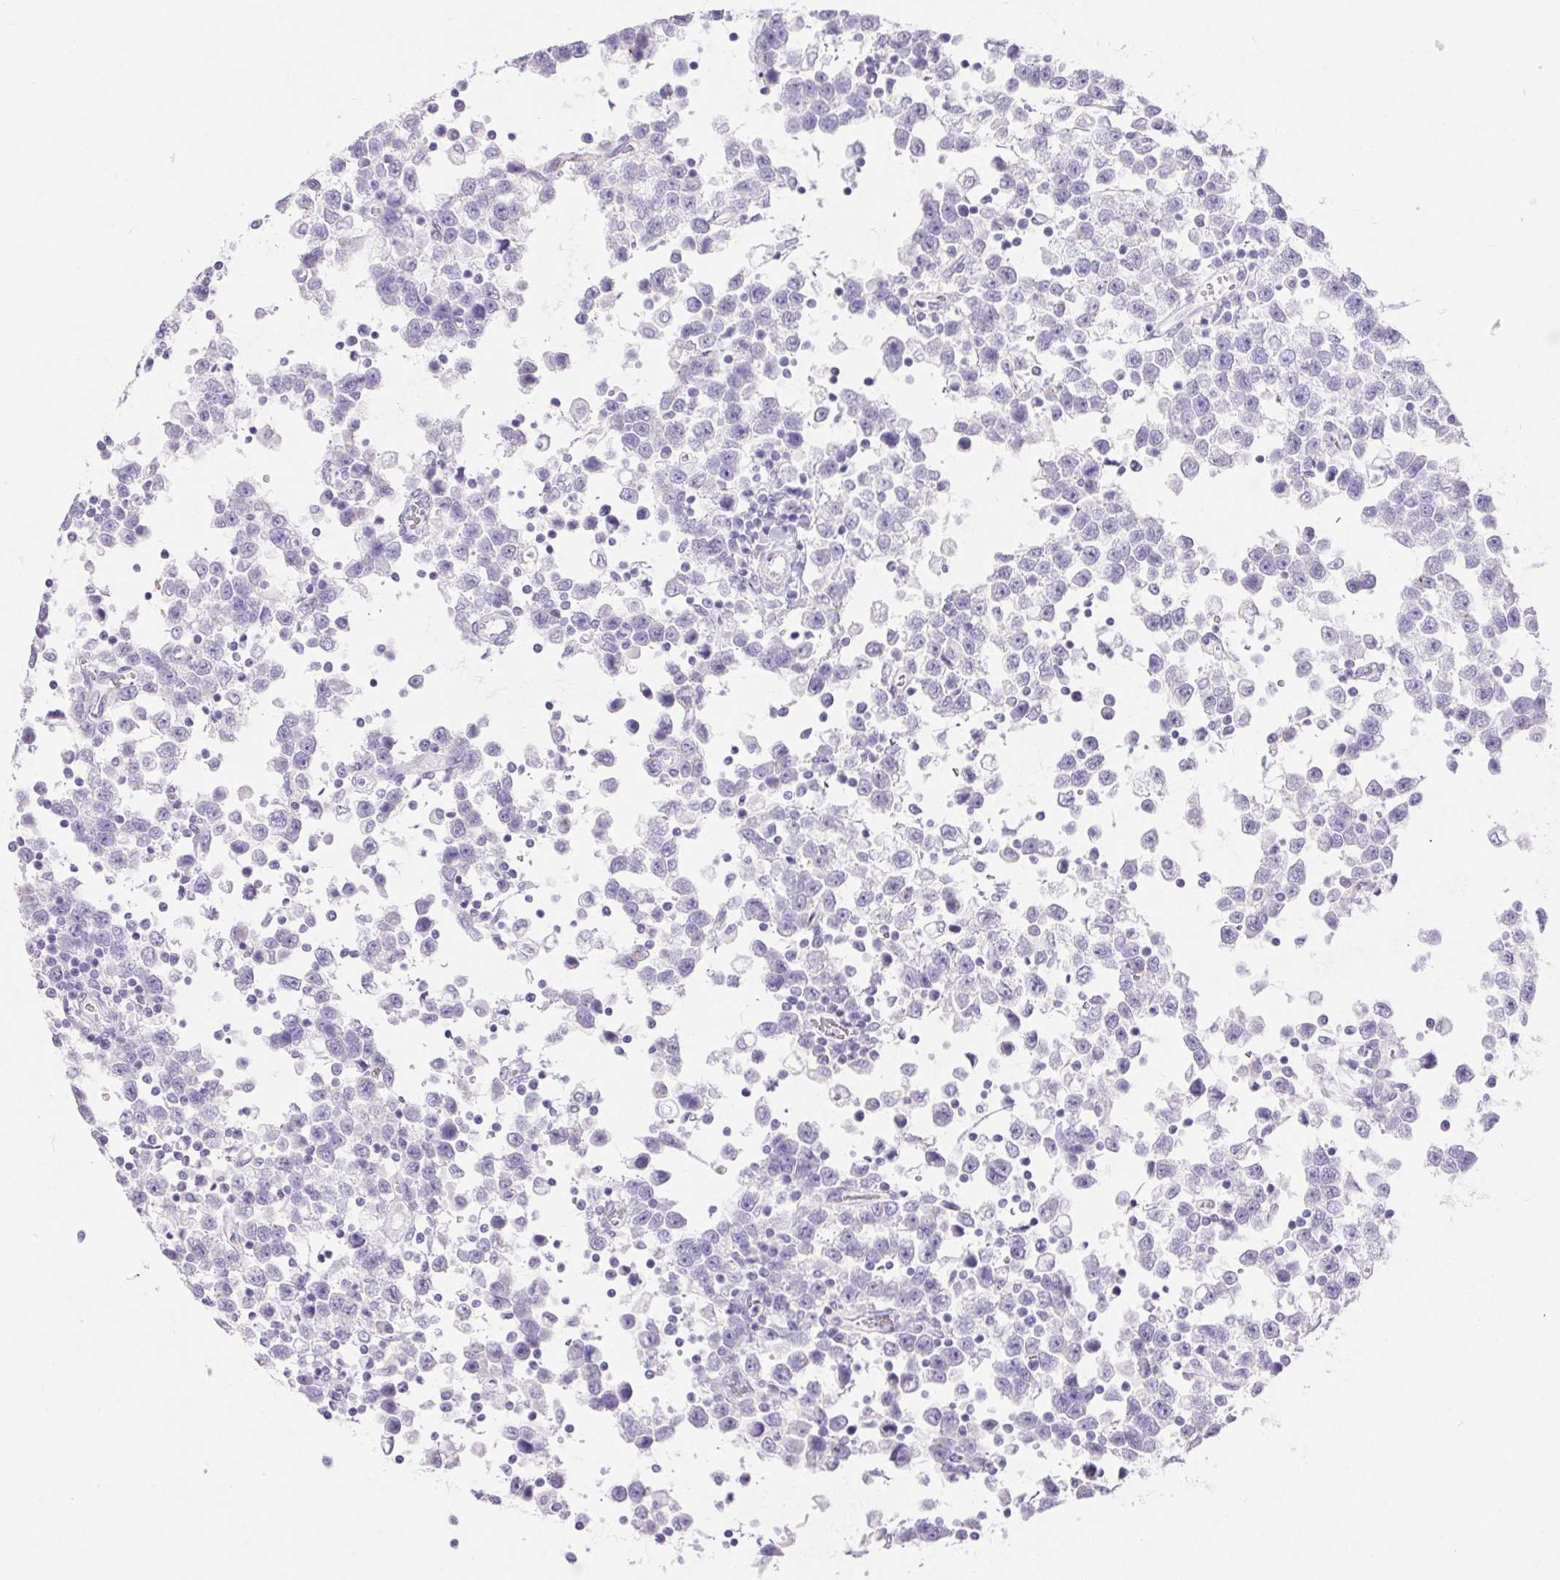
{"staining": {"intensity": "negative", "quantity": "none", "location": "none"}, "tissue": "testis cancer", "cell_type": "Tumor cells", "image_type": "cancer", "snomed": [{"axis": "morphology", "description": "Seminoma, NOS"}, {"axis": "topography", "description": "Testis"}], "caption": "Immunohistochemistry histopathology image of neoplastic tissue: human testis seminoma stained with DAB (3,3'-diaminobenzidine) shows no significant protein positivity in tumor cells.", "gene": "ERP27", "patient": {"sex": "male", "age": 34}}